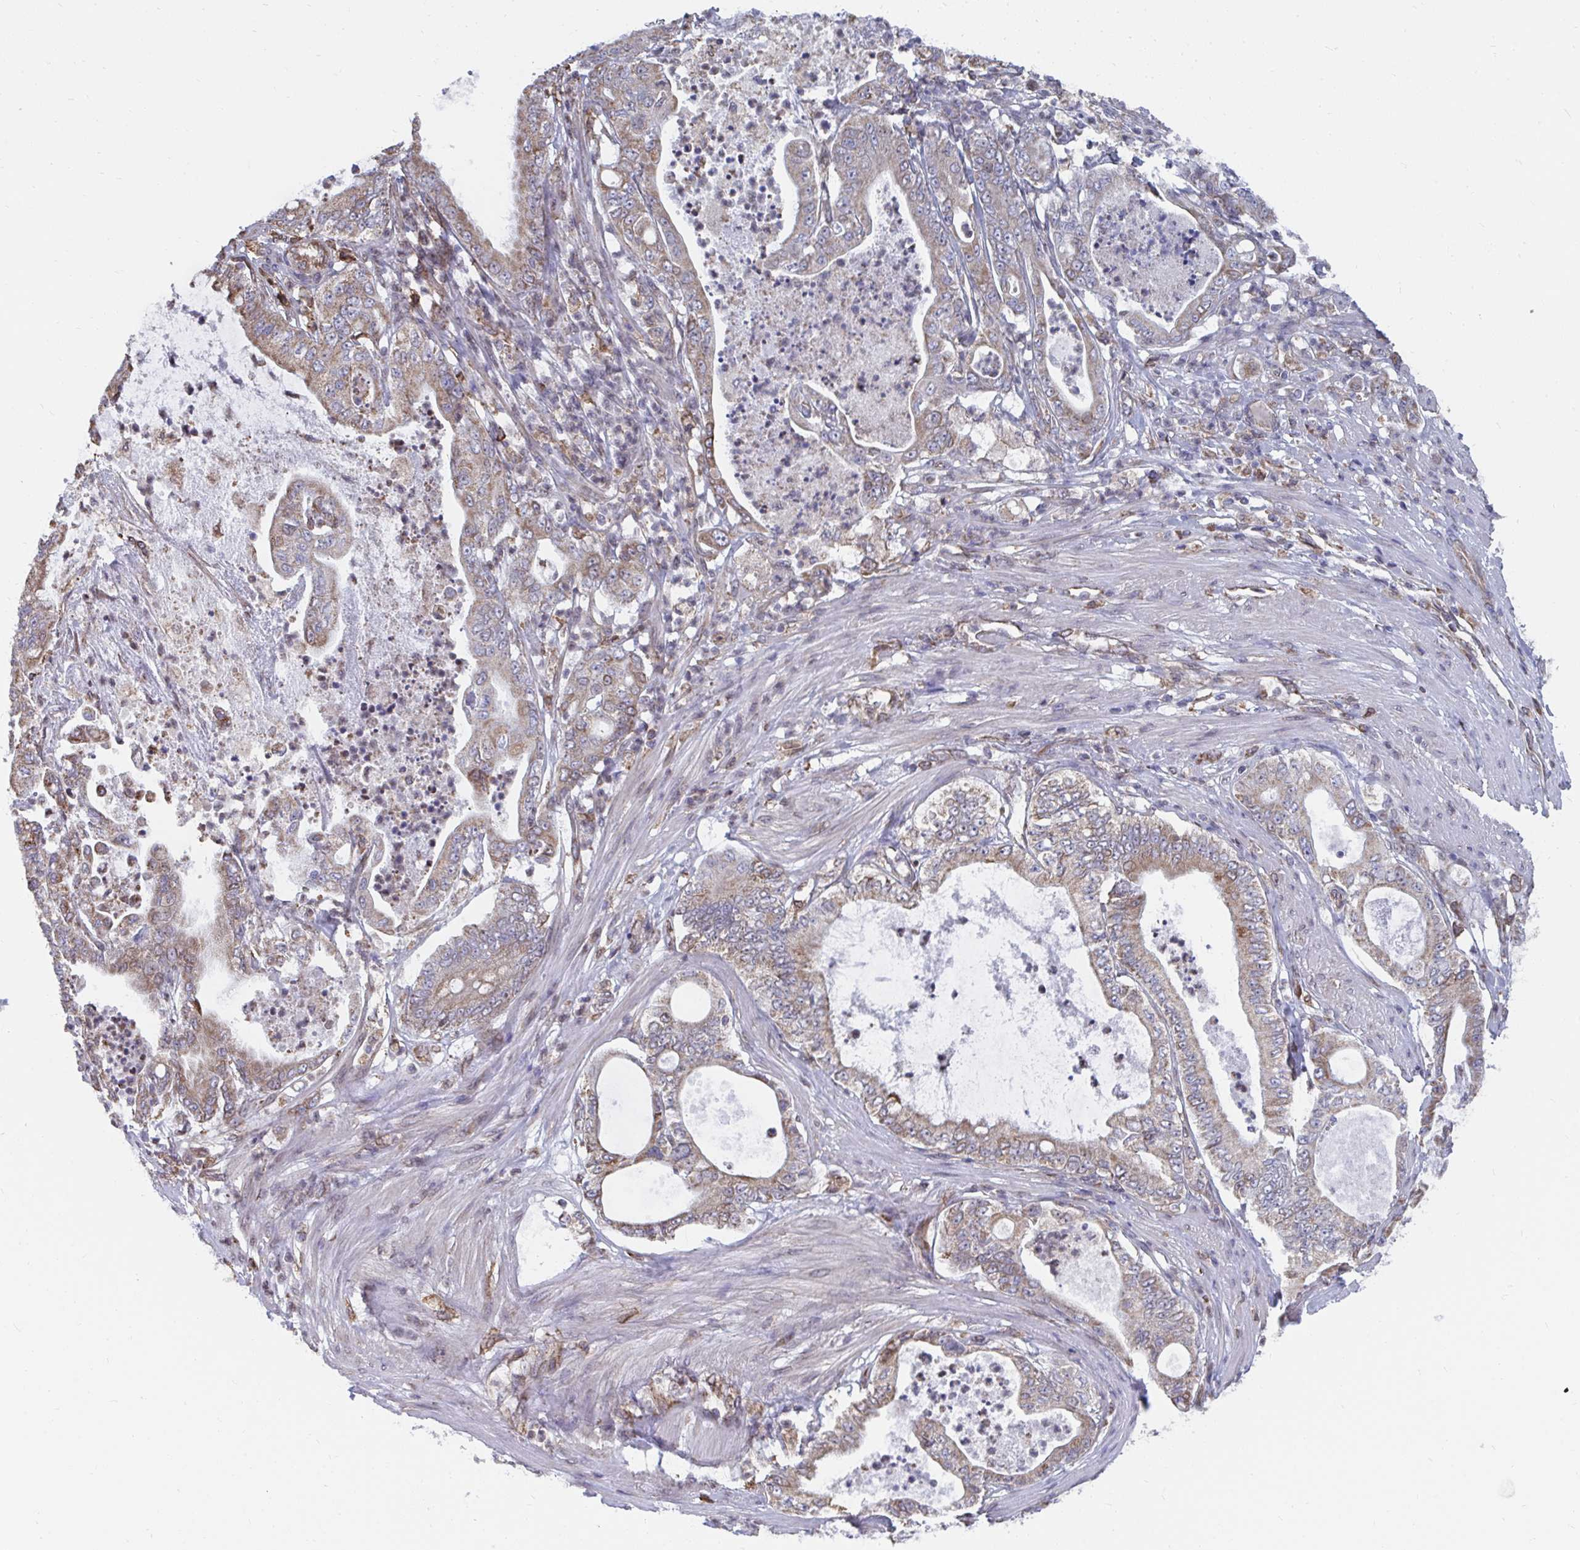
{"staining": {"intensity": "weak", "quantity": "25%-75%", "location": "cytoplasmic/membranous"}, "tissue": "pancreatic cancer", "cell_type": "Tumor cells", "image_type": "cancer", "snomed": [{"axis": "morphology", "description": "Adenocarcinoma, NOS"}, {"axis": "topography", "description": "Pancreas"}], "caption": "A photomicrograph showing weak cytoplasmic/membranous positivity in about 25%-75% of tumor cells in adenocarcinoma (pancreatic), as visualized by brown immunohistochemical staining.", "gene": "ELAVL1", "patient": {"sex": "male", "age": 71}}